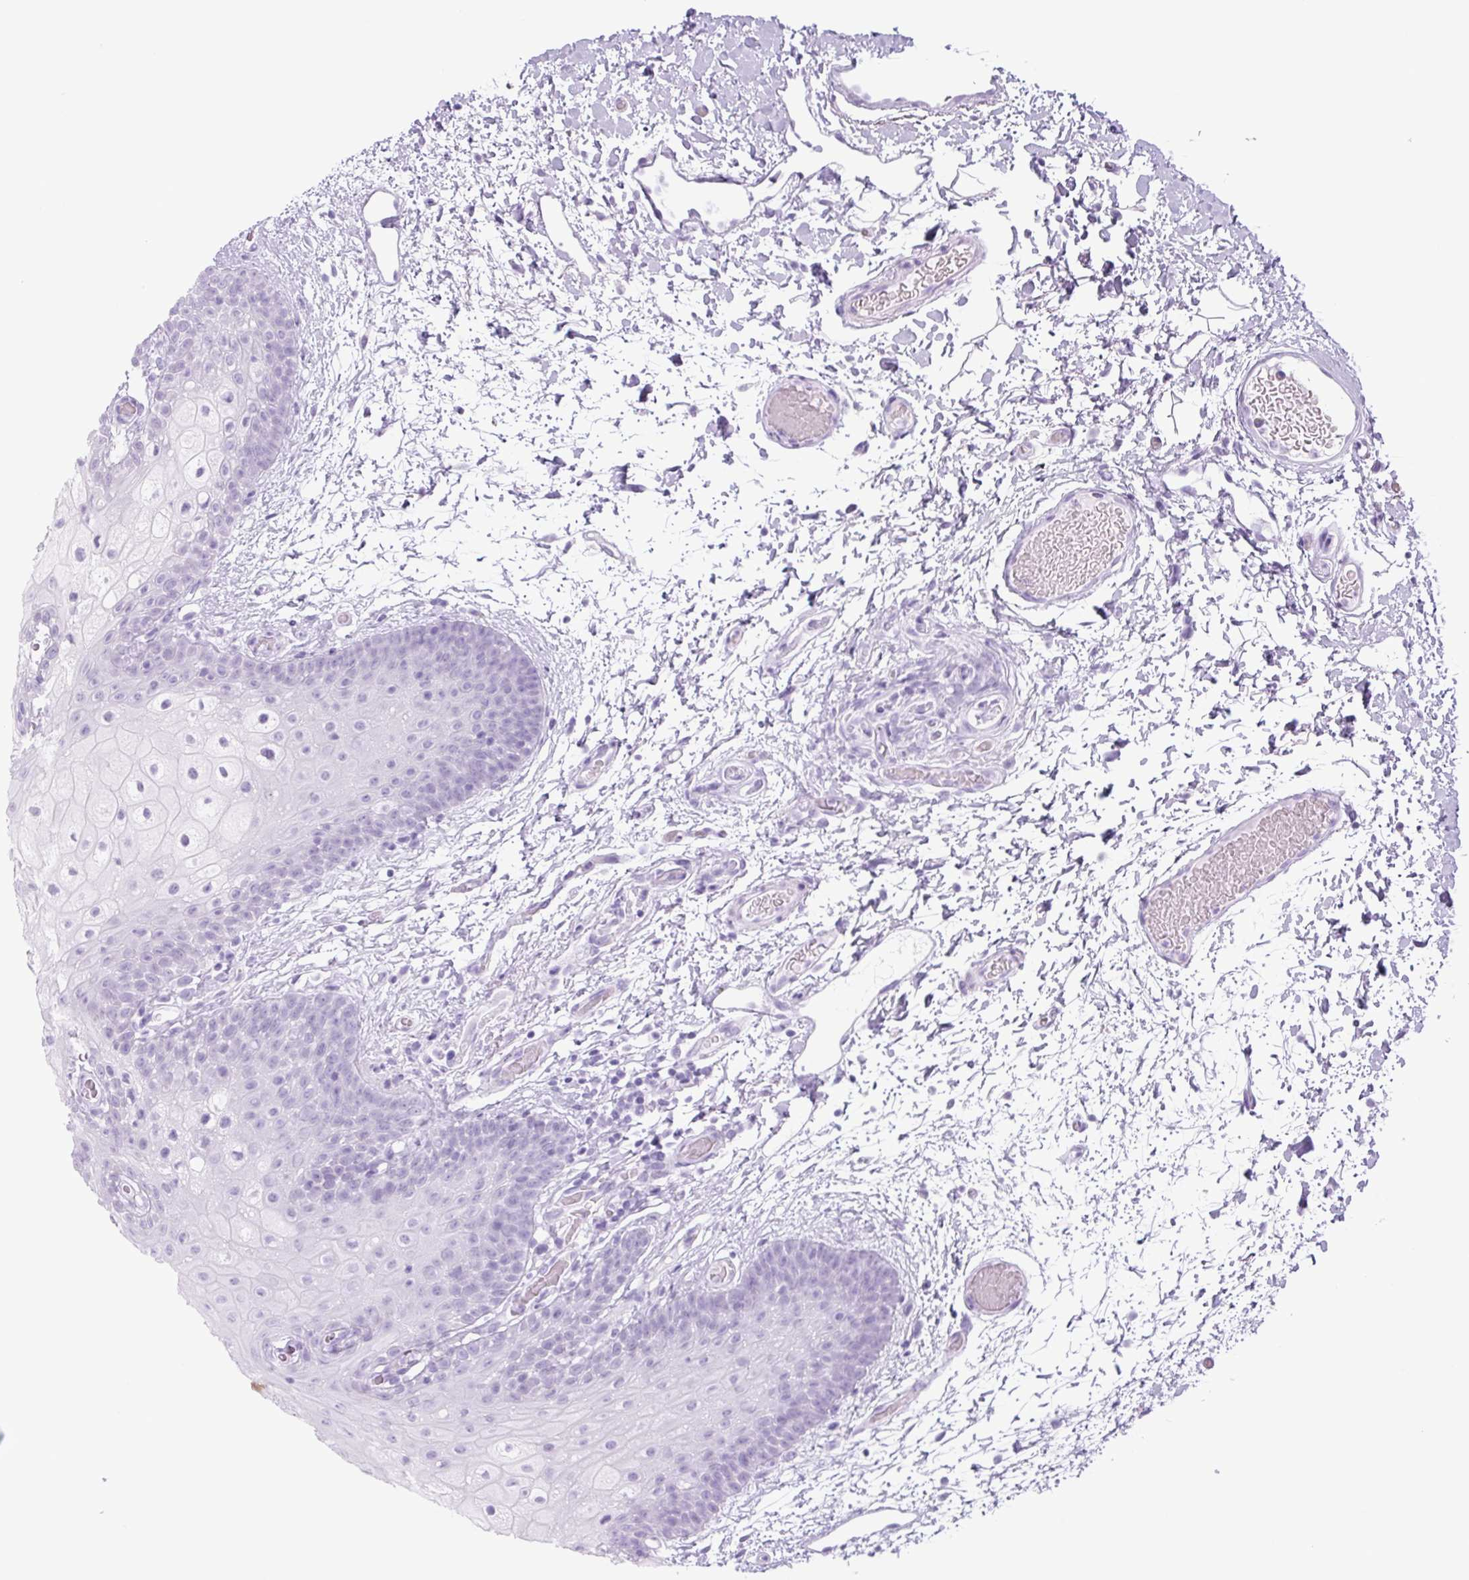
{"staining": {"intensity": "negative", "quantity": "none", "location": "none"}, "tissue": "oral mucosa", "cell_type": "Squamous epithelial cells", "image_type": "normal", "snomed": [{"axis": "morphology", "description": "Normal tissue, NOS"}, {"axis": "morphology", "description": "Squamous cell carcinoma, NOS"}, {"axis": "topography", "description": "Oral tissue"}, {"axis": "topography", "description": "Tounge, NOS"}, {"axis": "topography", "description": "Head-Neck"}], "caption": "There is no significant expression in squamous epithelial cells of oral mucosa. (Immunohistochemistry (ihc), brightfield microscopy, high magnification).", "gene": "PLA2G4A", "patient": {"sex": "male", "age": 76}}